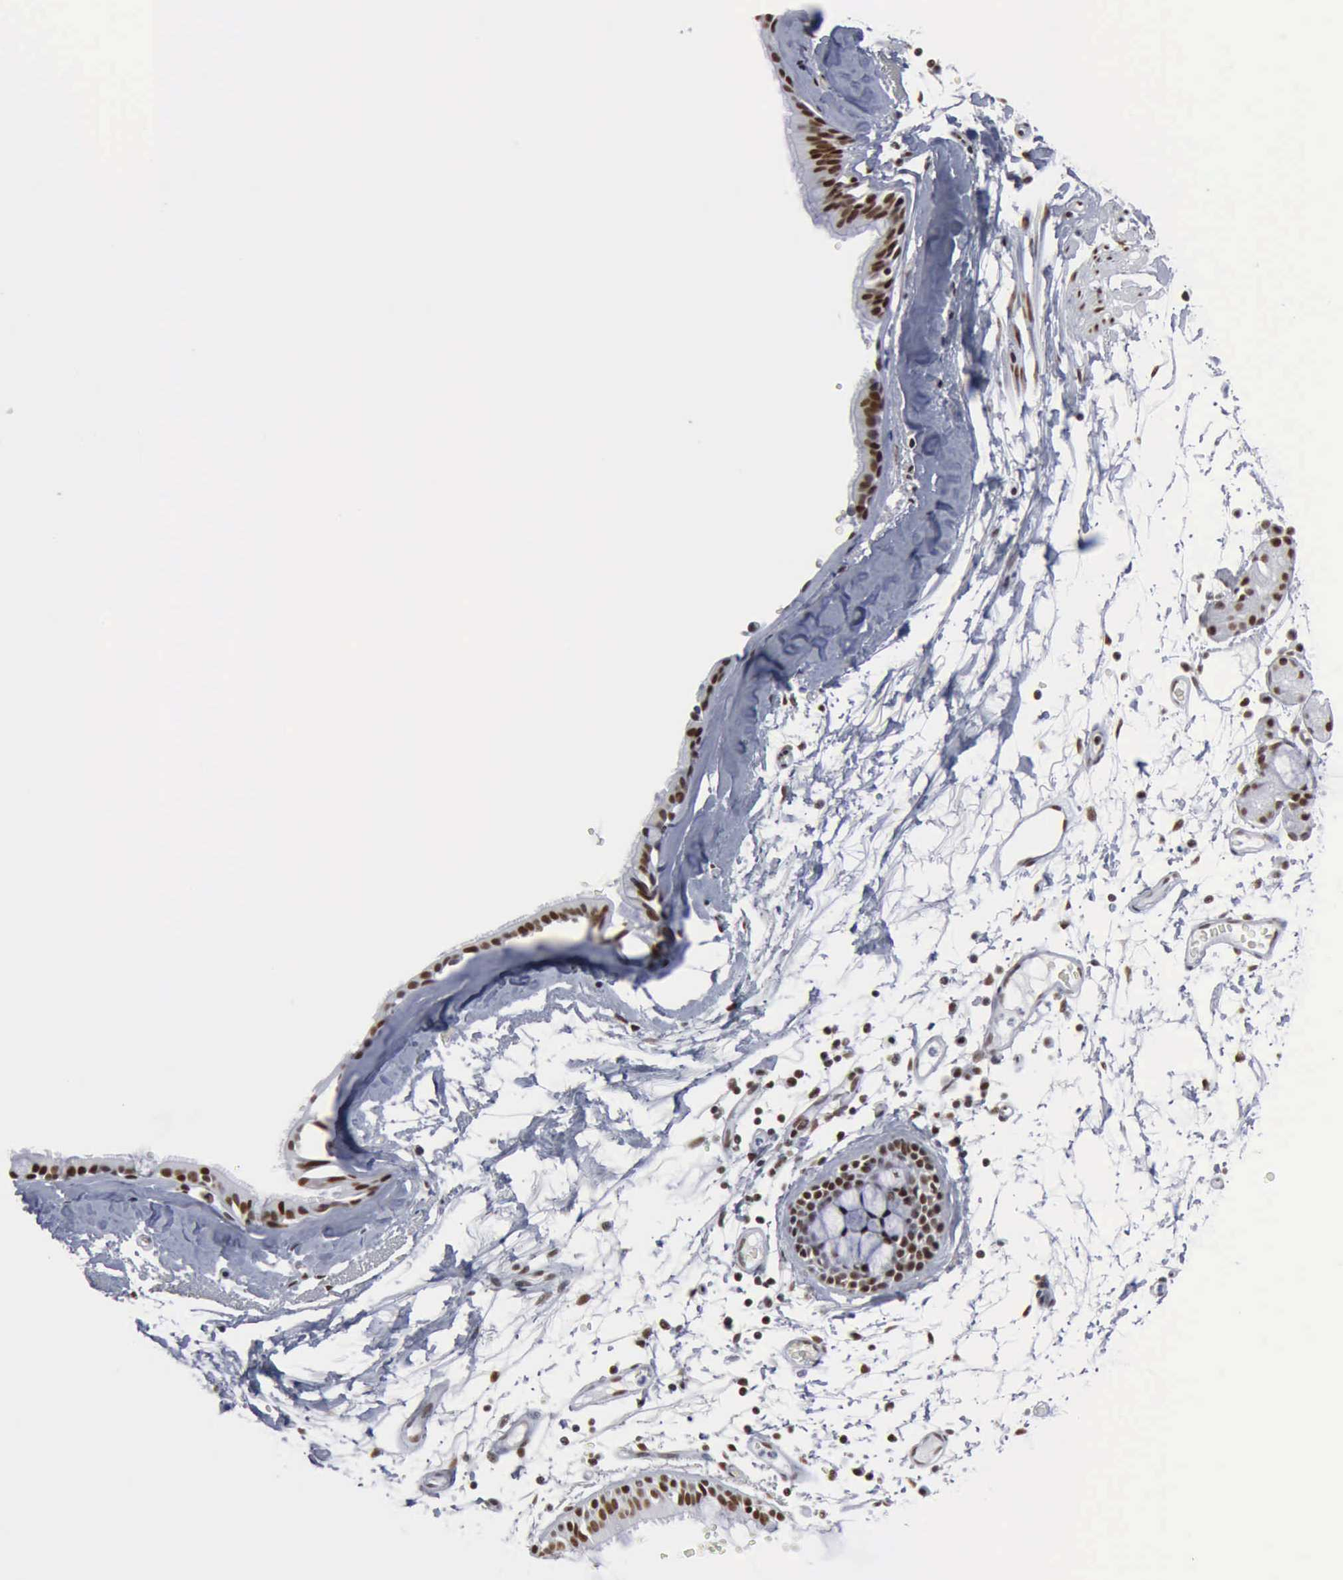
{"staining": {"intensity": "strong", "quantity": ">75%", "location": "nuclear"}, "tissue": "bronchus", "cell_type": "Respiratory epithelial cells", "image_type": "normal", "snomed": [{"axis": "morphology", "description": "Normal tissue, NOS"}, {"axis": "topography", "description": "Bronchus"}, {"axis": "topography", "description": "Lung"}], "caption": "Protein staining of benign bronchus shows strong nuclear positivity in about >75% of respiratory epithelial cells.", "gene": "XPA", "patient": {"sex": "female", "age": 56}}